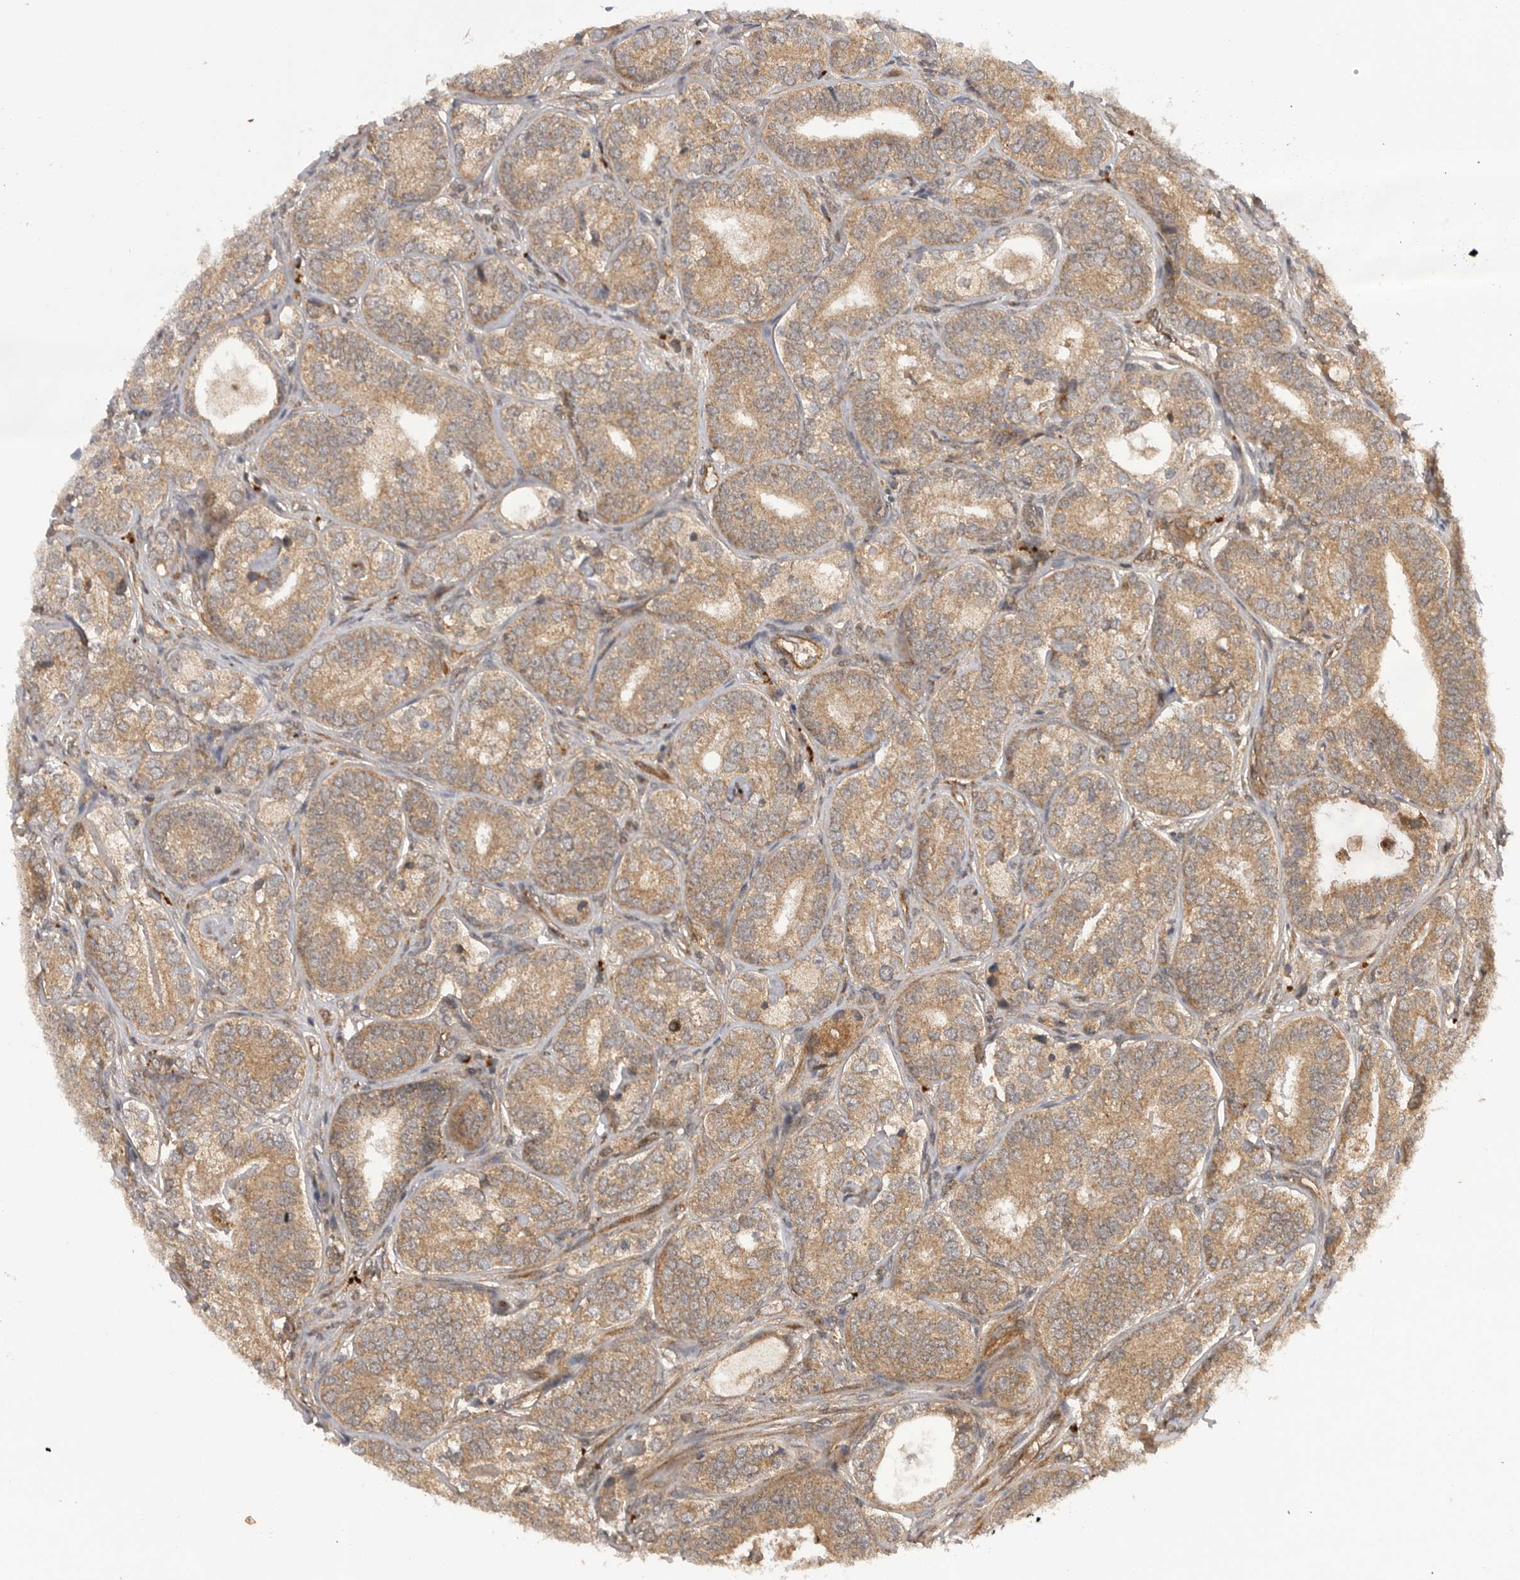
{"staining": {"intensity": "moderate", "quantity": ">75%", "location": "cytoplasmic/membranous"}, "tissue": "prostate cancer", "cell_type": "Tumor cells", "image_type": "cancer", "snomed": [{"axis": "morphology", "description": "Adenocarcinoma, High grade"}, {"axis": "topography", "description": "Prostate"}], "caption": "The micrograph demonstrates a brown stain indicating the presence of a protein in the cytoplasmic/membranous of tumor cells in adenocarcinoma (high-grade) (prostate).", "gene": "PRDX4", "patient": {"sex": "male", "age": 56}}